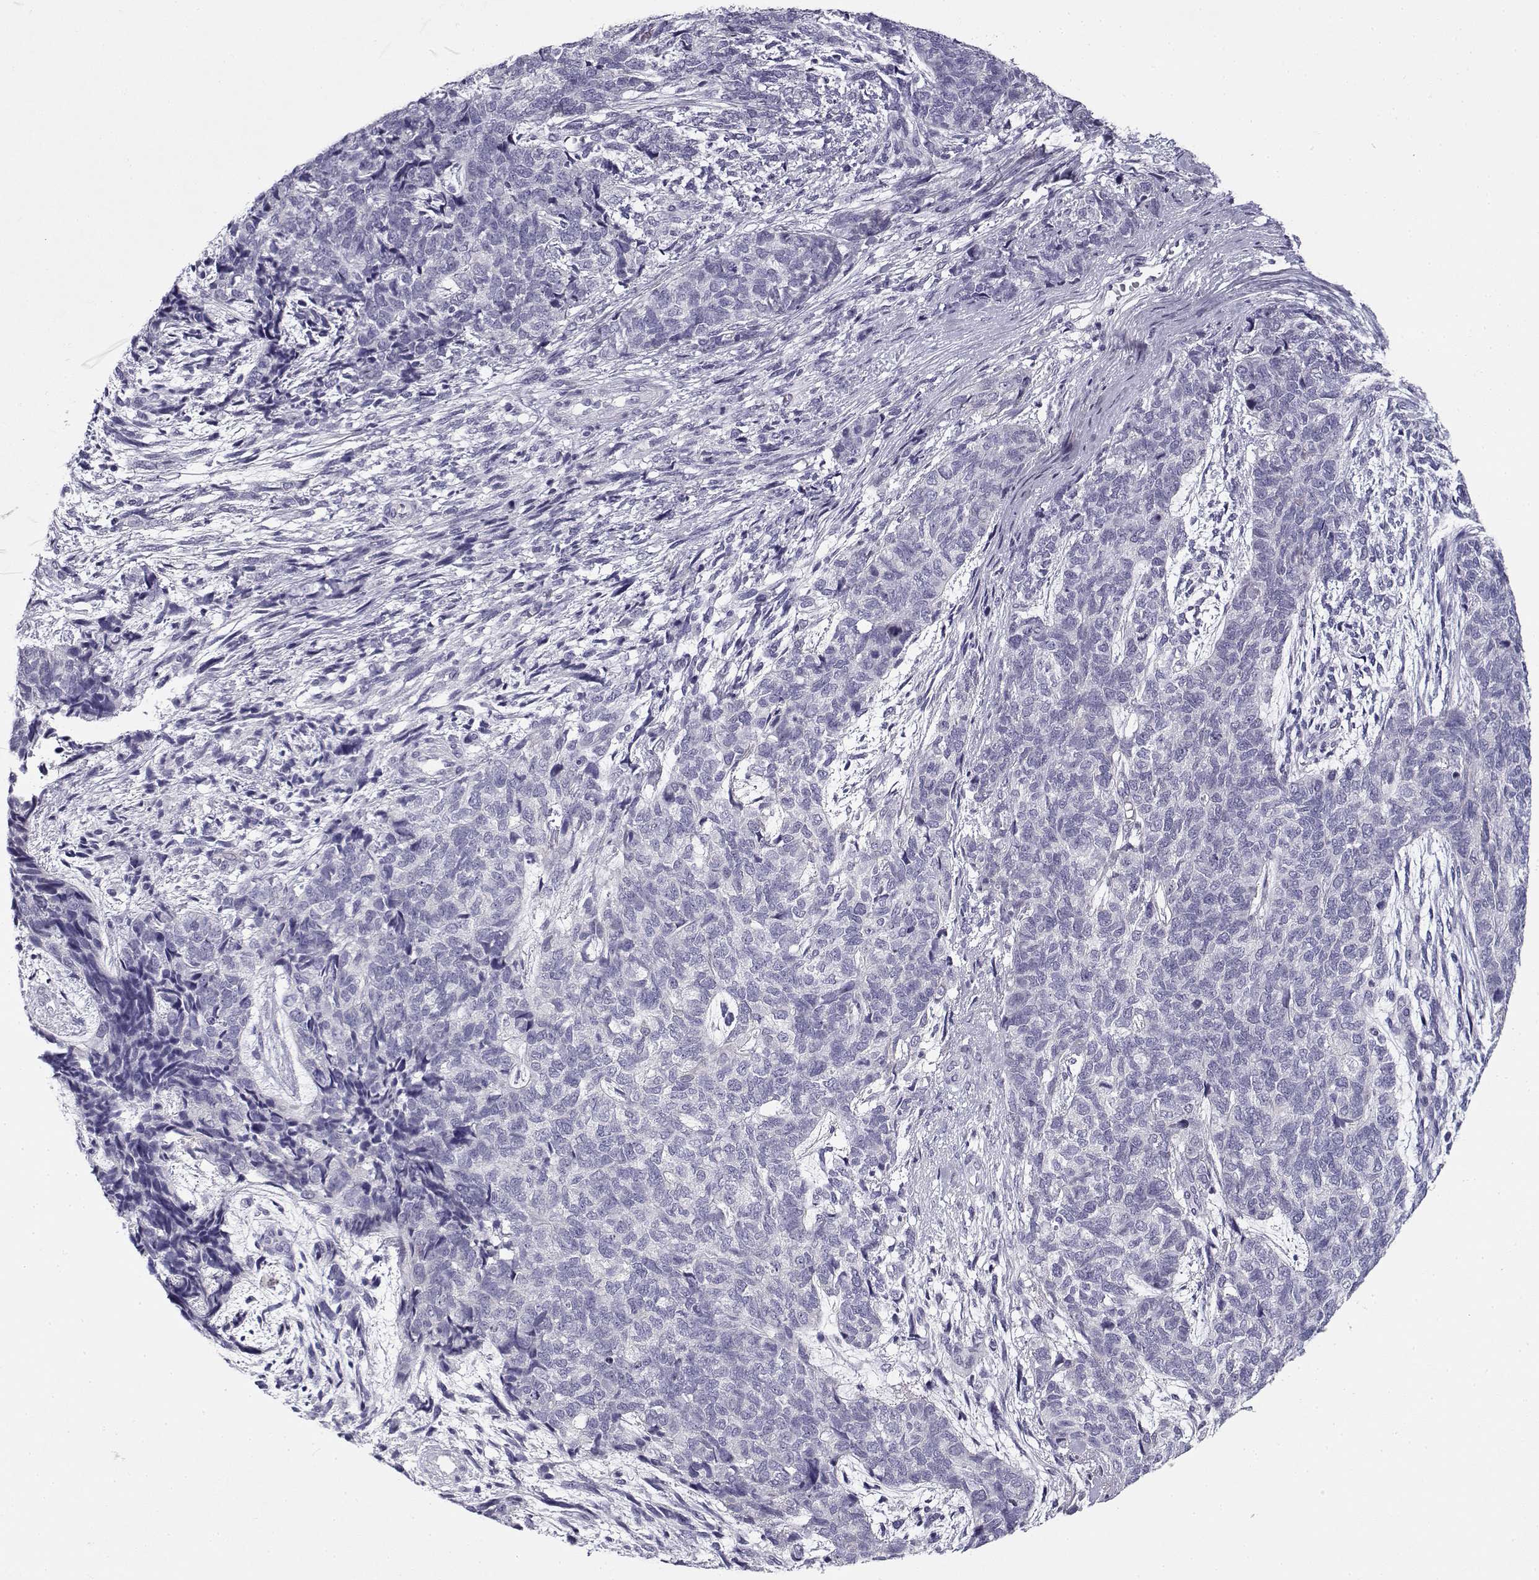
{"staining": {"intensity": "negative", "quantity": "none", "location": "none"}, "tissue": "cervical cancer", "cell_type": "Tumor cells", "image_type": "cancer", "snomed": [{"axis": "morphology", "description": "Squamous cell carcinoma, NOS"}, {"axis": "topography", "description": "Cervix"}], "caption": "There is no significant expression in tumor cells of cervical cancer (squamous cell carcinoma).", "gene": "CREB3L3", "patient": {"sex": "female", "age": 63}}